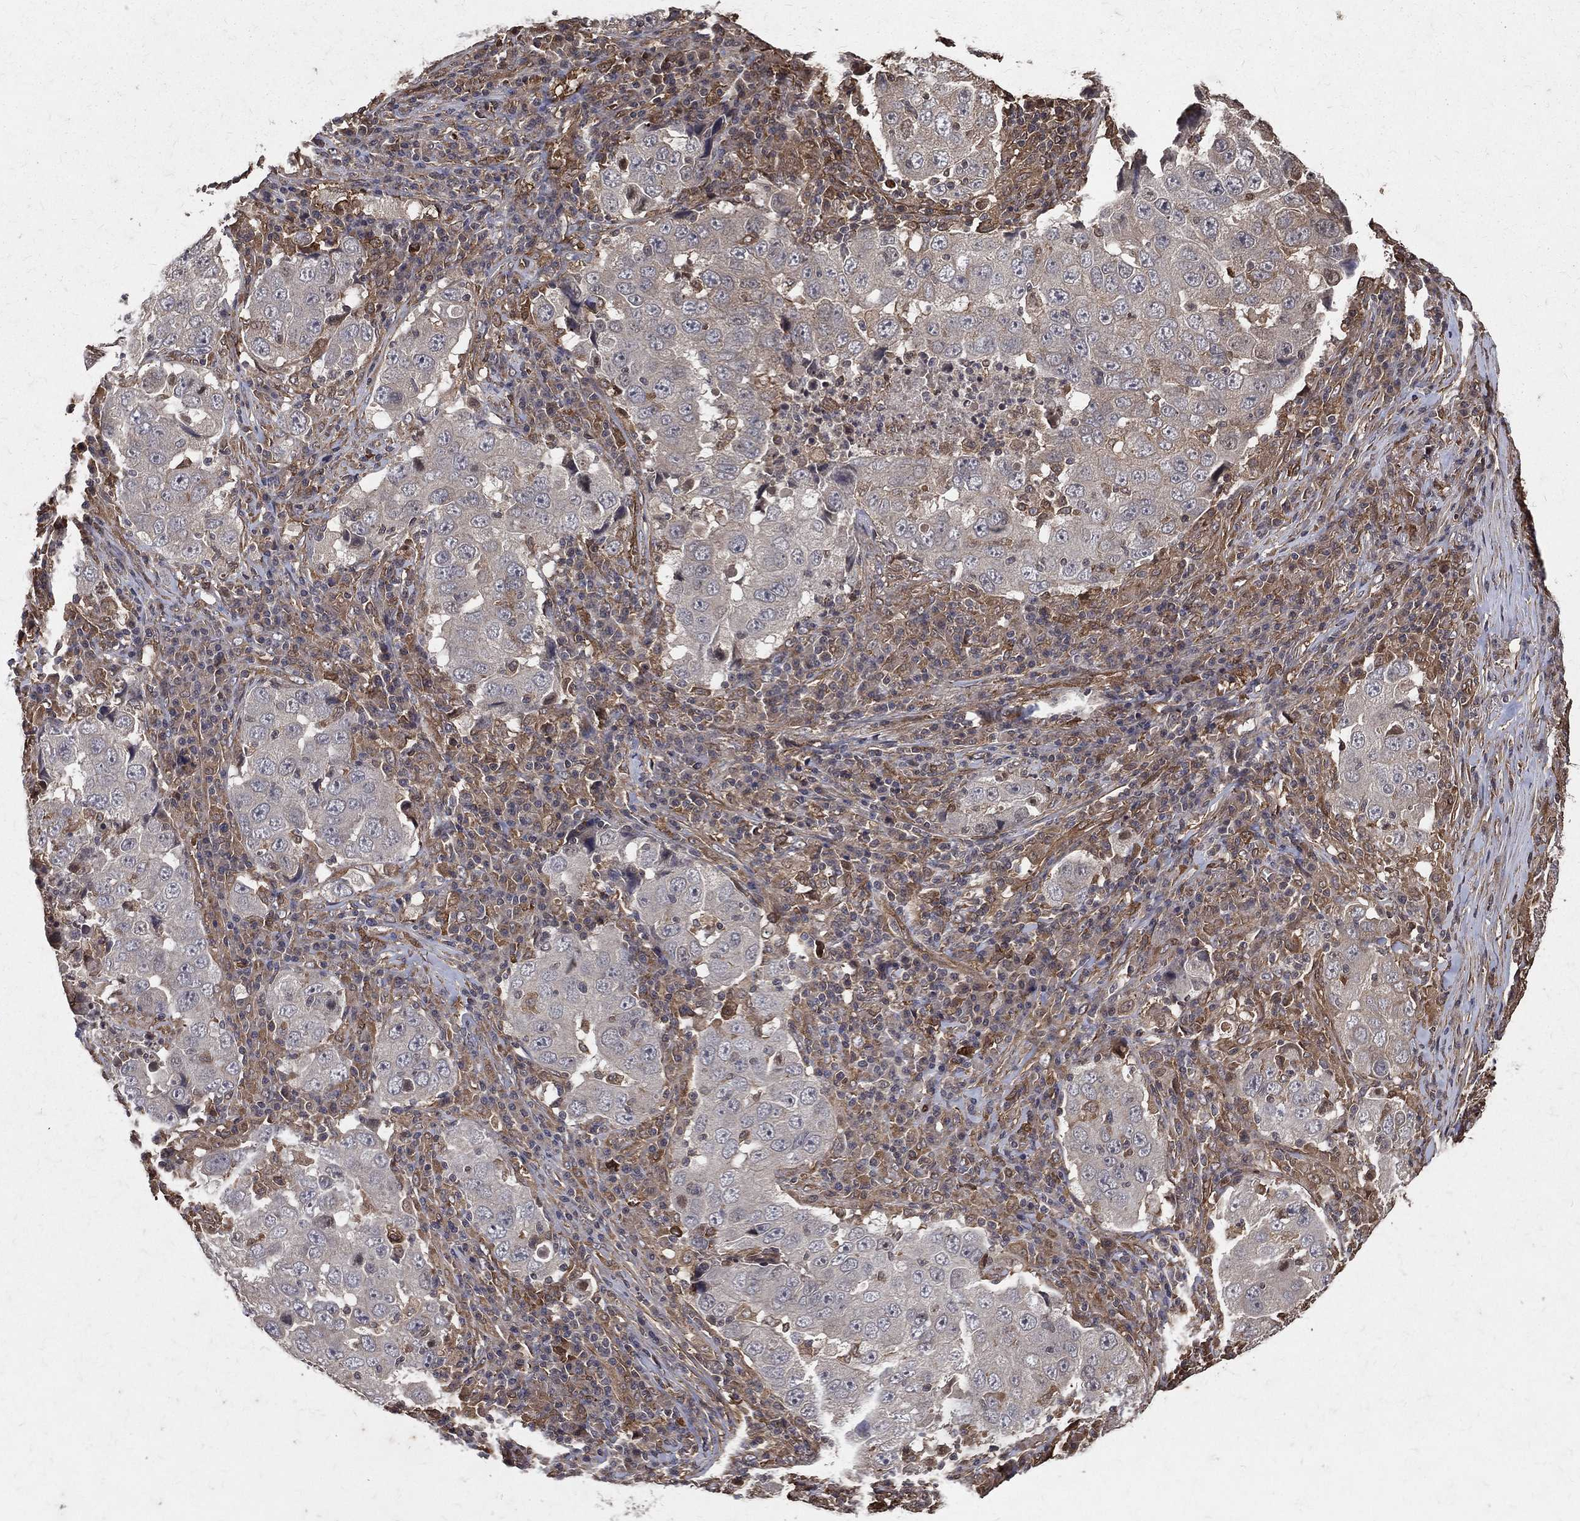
{"staining": {"intensity": "weak", "quantity": "<25%", "location": "cytoplasmic/membranous"}, "tissue": "lung cancer", "cell_type": "Tumor cells", "image_type": "cancer", "snomed": [{"axis": "morphology", "description": "Adenocarcinoma, NOS"}, {"axis": "topography", "description": "Lung"}], "caption": "A photomicrograph of lung cancer (adenocarcinoma) stained for a protein displays no brown staining in tumor cells. (IHC, brightfield microscopy, high magnification).", "gene": "DPYSL2", "patient": {"sex": "male", "age": 73}}